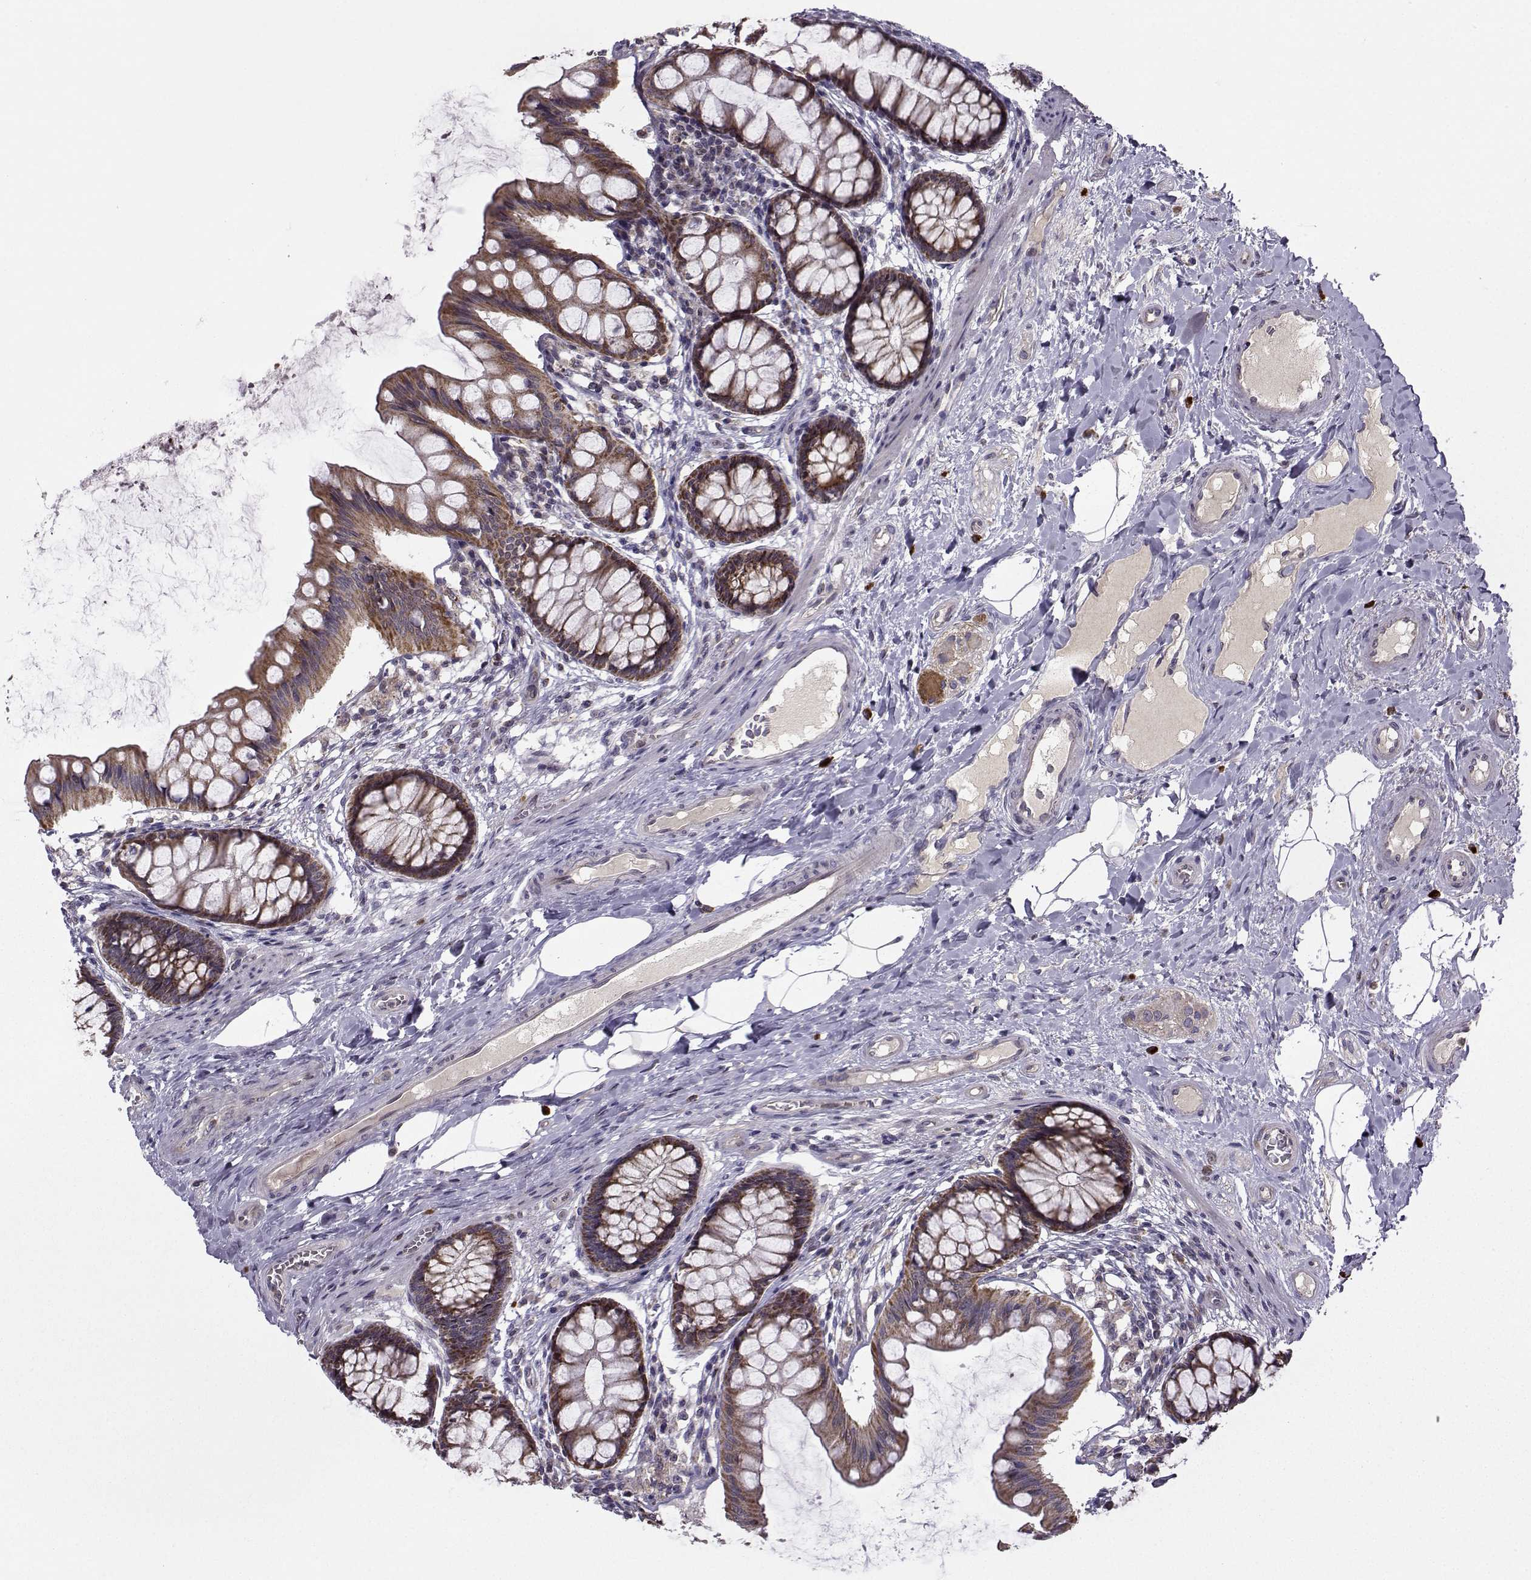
{"staining": {"intensity": "negative", "quantity": "none", "location": "none"}, "tissue": "colon", "cell_type": "Endothelial cells", "image_type": "normal", "snomed": [{"axis": "morphology", "description": "Normal tissue, NOS"}, {"axis": "topography", "description": "Colon"}], "caption": "This is an immunohistochemistry (IHC) micrograph of normal colon. There is no staining in endothelial cells.", "gene": "NECAB3", "patient": {"sex": "female", "age": 65}}